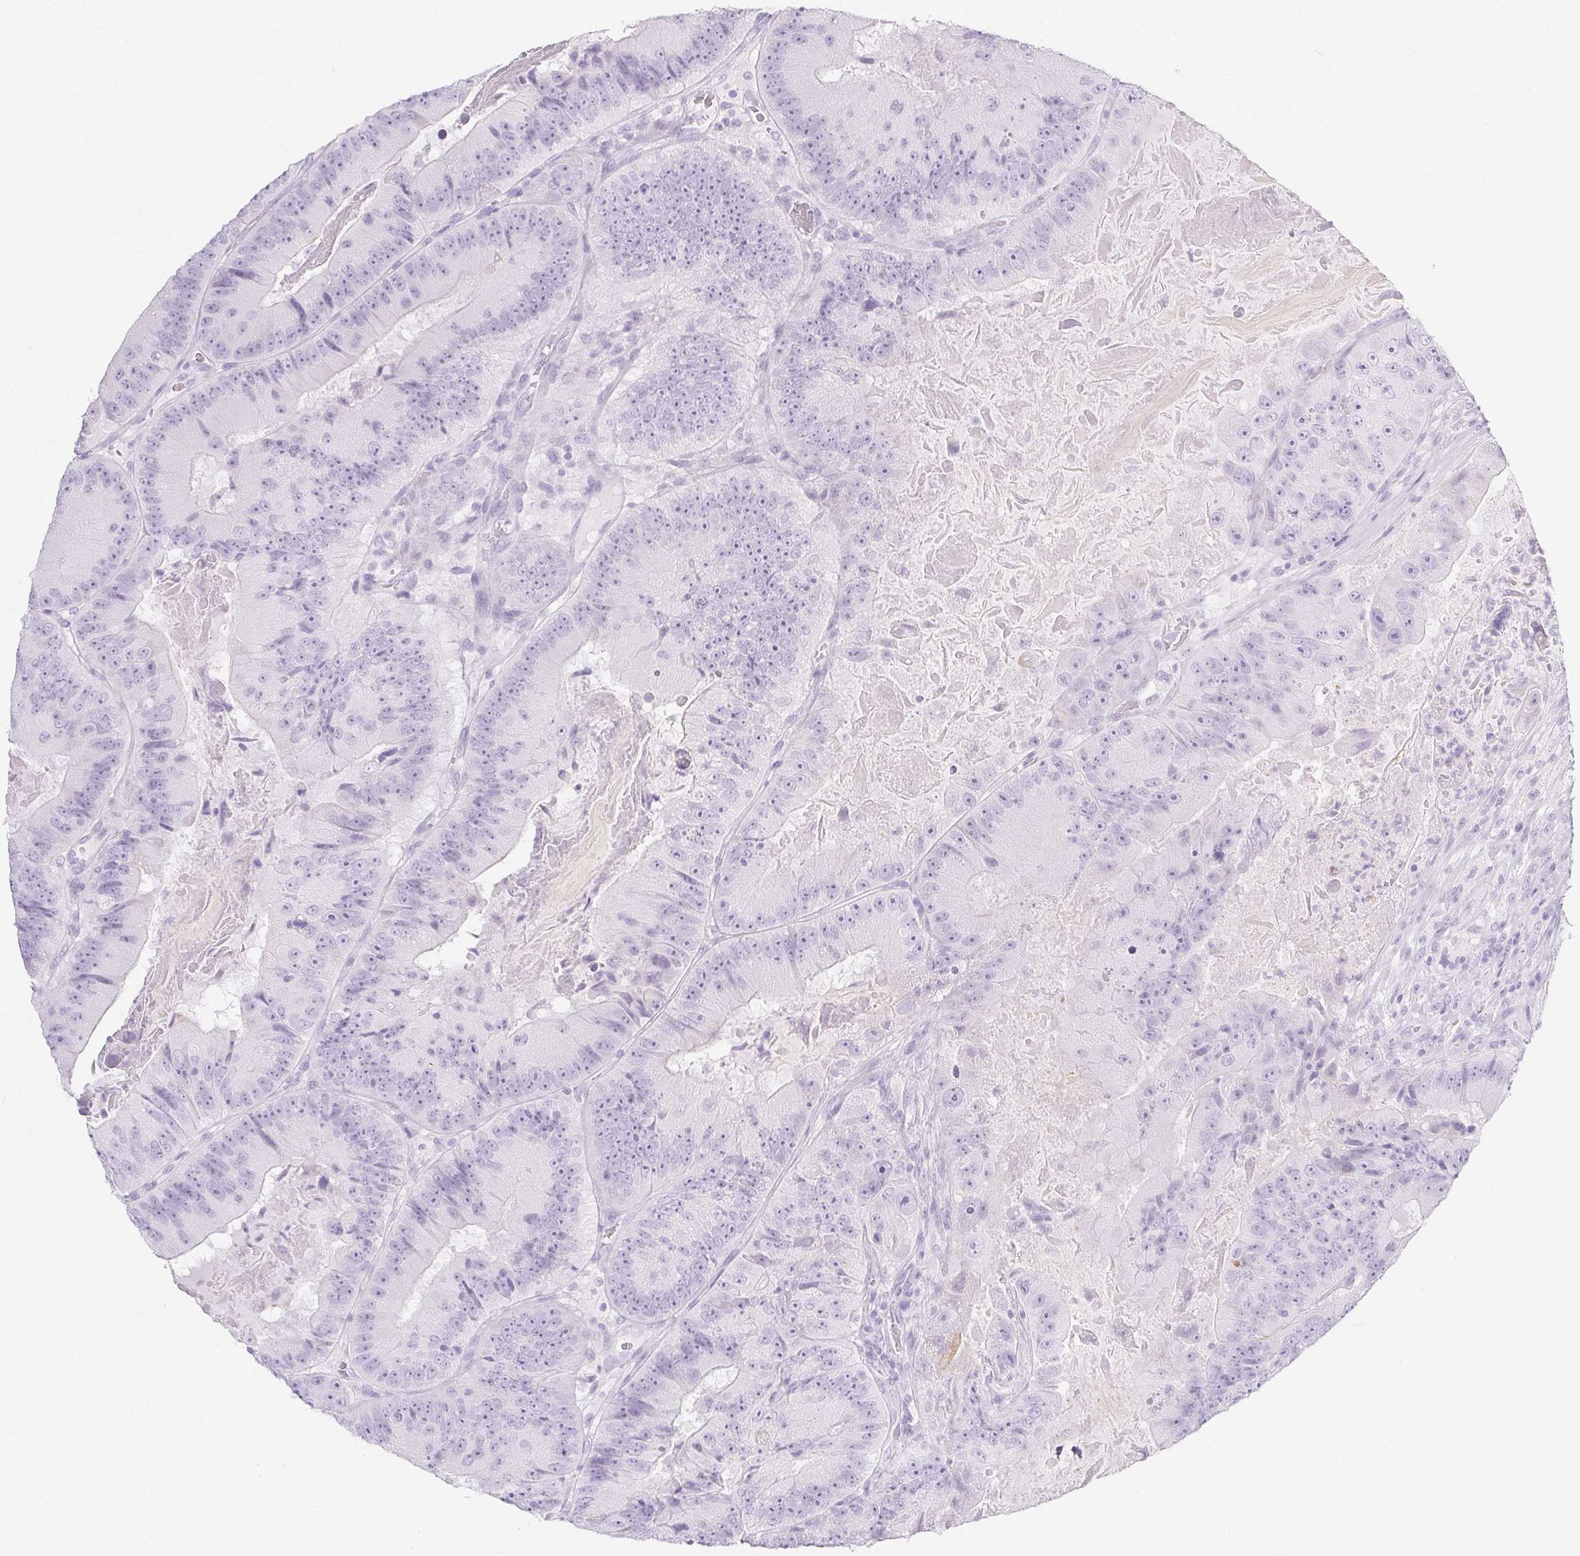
{"staining": {"intensity": "negative", "quantity": "none", "location": "none"}, "tissue": "colorectal cancer", "cell_type": "Tumor cells", "image_type": "cancer", "snomed": [{"axis": "morphology", "description": "Adenocarcinoma, NOS"}, {"axis": "topography", "description": "Colon"}], "caption": "IHC histopathology image of human colorectal cancer (adenocarcinoma) stained for a protein (brown), which exhibits no positivity in tumor cells. Nuclei are stained in blue.", "gene": "PI3", "patient": {"sex": "female", "age": 86}}